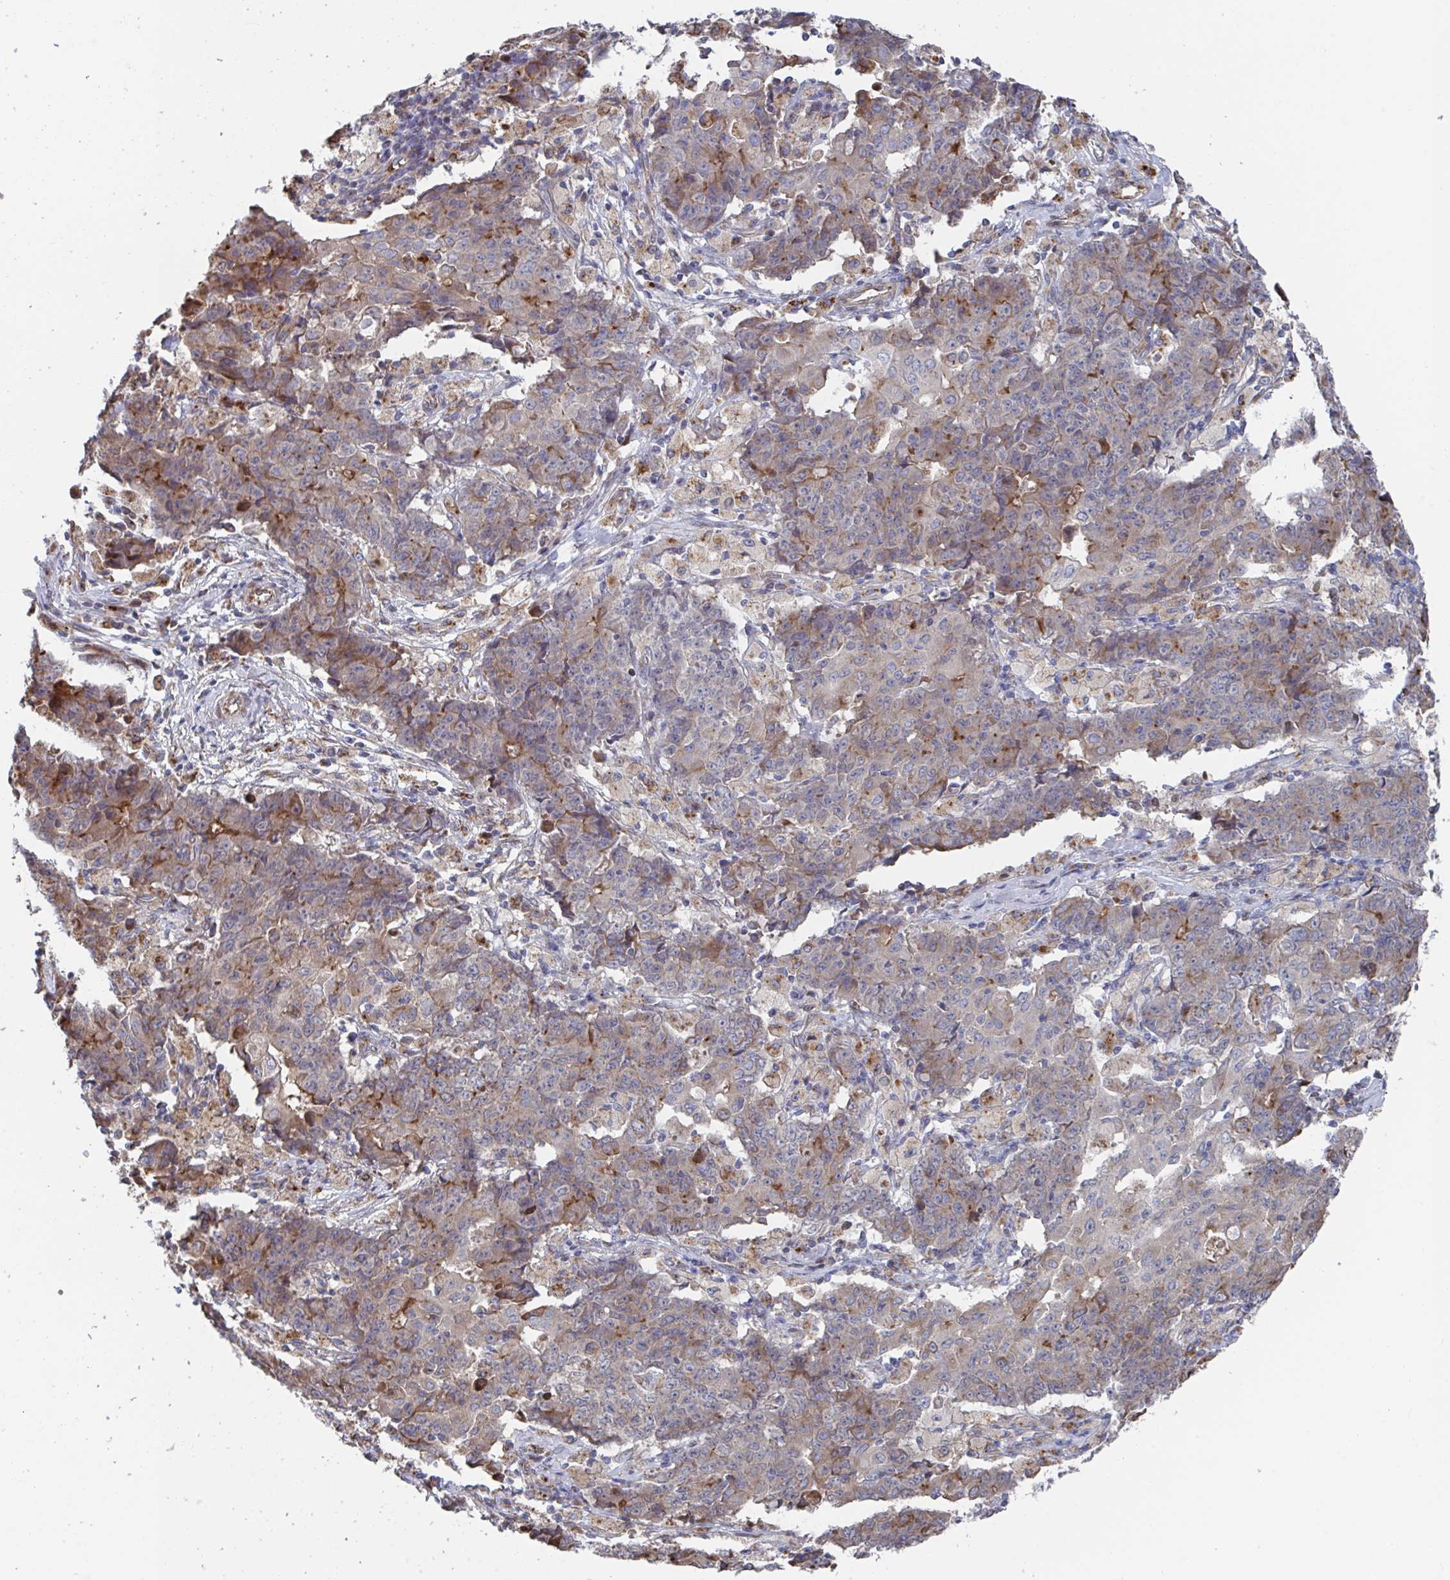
{"staining": {"intensity": "moderate", "quantity": "<25%", "location": "cytoplasmic/membranous"}, "tissue": "ovarian cancer", "cell_type": "Tumor cells", "image_type": "cancer", "snomed": [{"axis": "morphology", "description": "Carcinoma, endometroid"}, {"axis": "topography", "description": "Ovary"}], "caption": "Ovarian endometroid carcinoma tissue demonstrates moderate cytoplasmic/membranous staining in approximately <25% of tumor cells", "gene": "FJX1", "patient": {"sex": "female", "age": 42}}